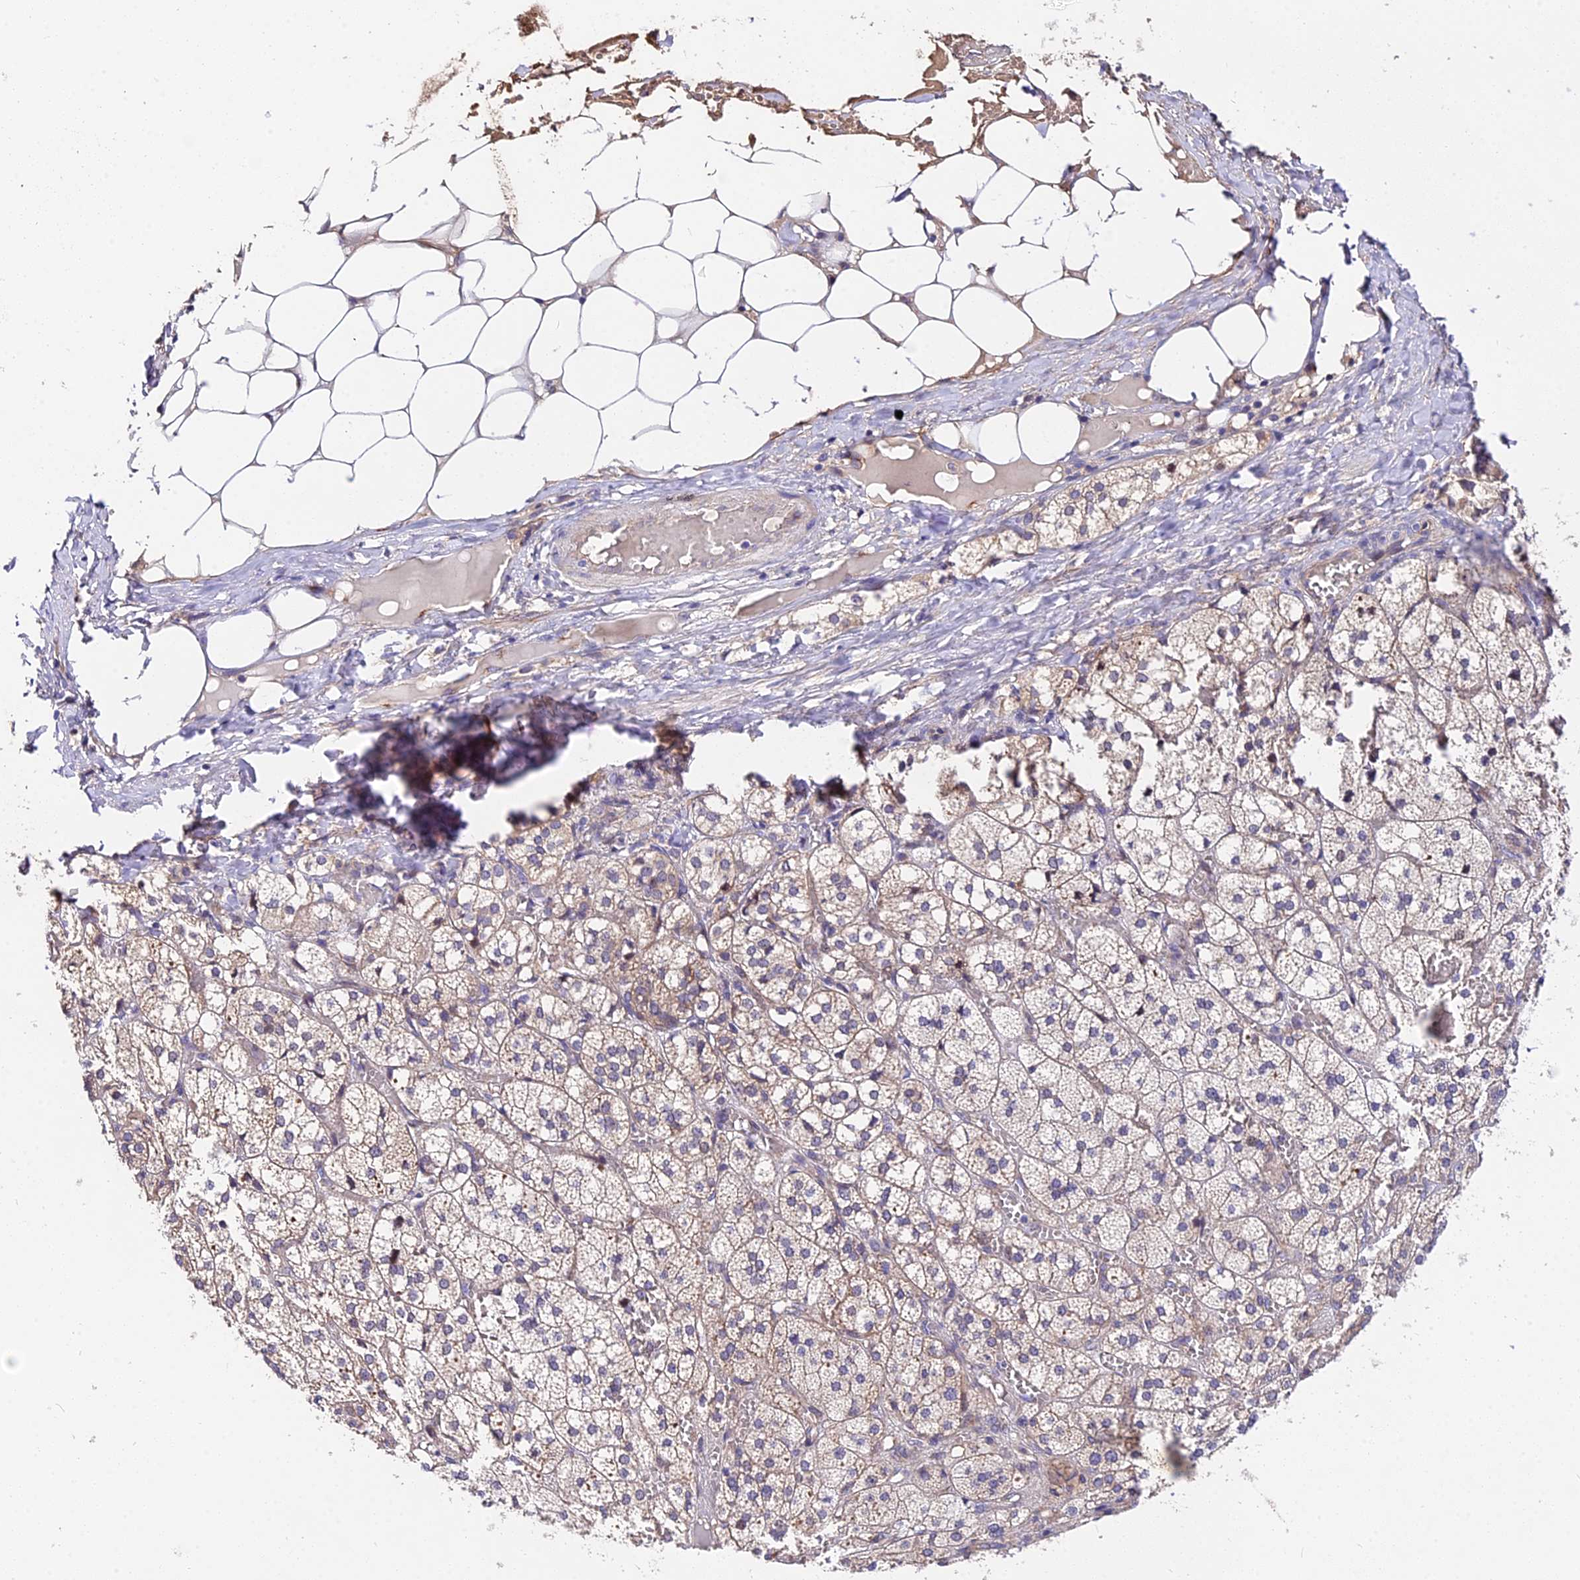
{"staining": {"intensity": "moderate", "quantity": ">75%", "location": "cytoplasmic/membranous"}, "tissue": "adrenal gland", "cell_type": "Glandular cells", "image_type": "normal", "snomed": [{"axis": "morphology", "description": "Normal tissue, NOS"}, {"axis": "topography", "description": "Adrenal gland"}], "caption": "Moderate cytoplasmic/membranous expression for a protein is seen in approximately >75% of glandular cells of normal adrenal gland using immunohistochemistry (IHC).", "gene": "TRMT1", "patient": {"sex": "female", "age": 61}}